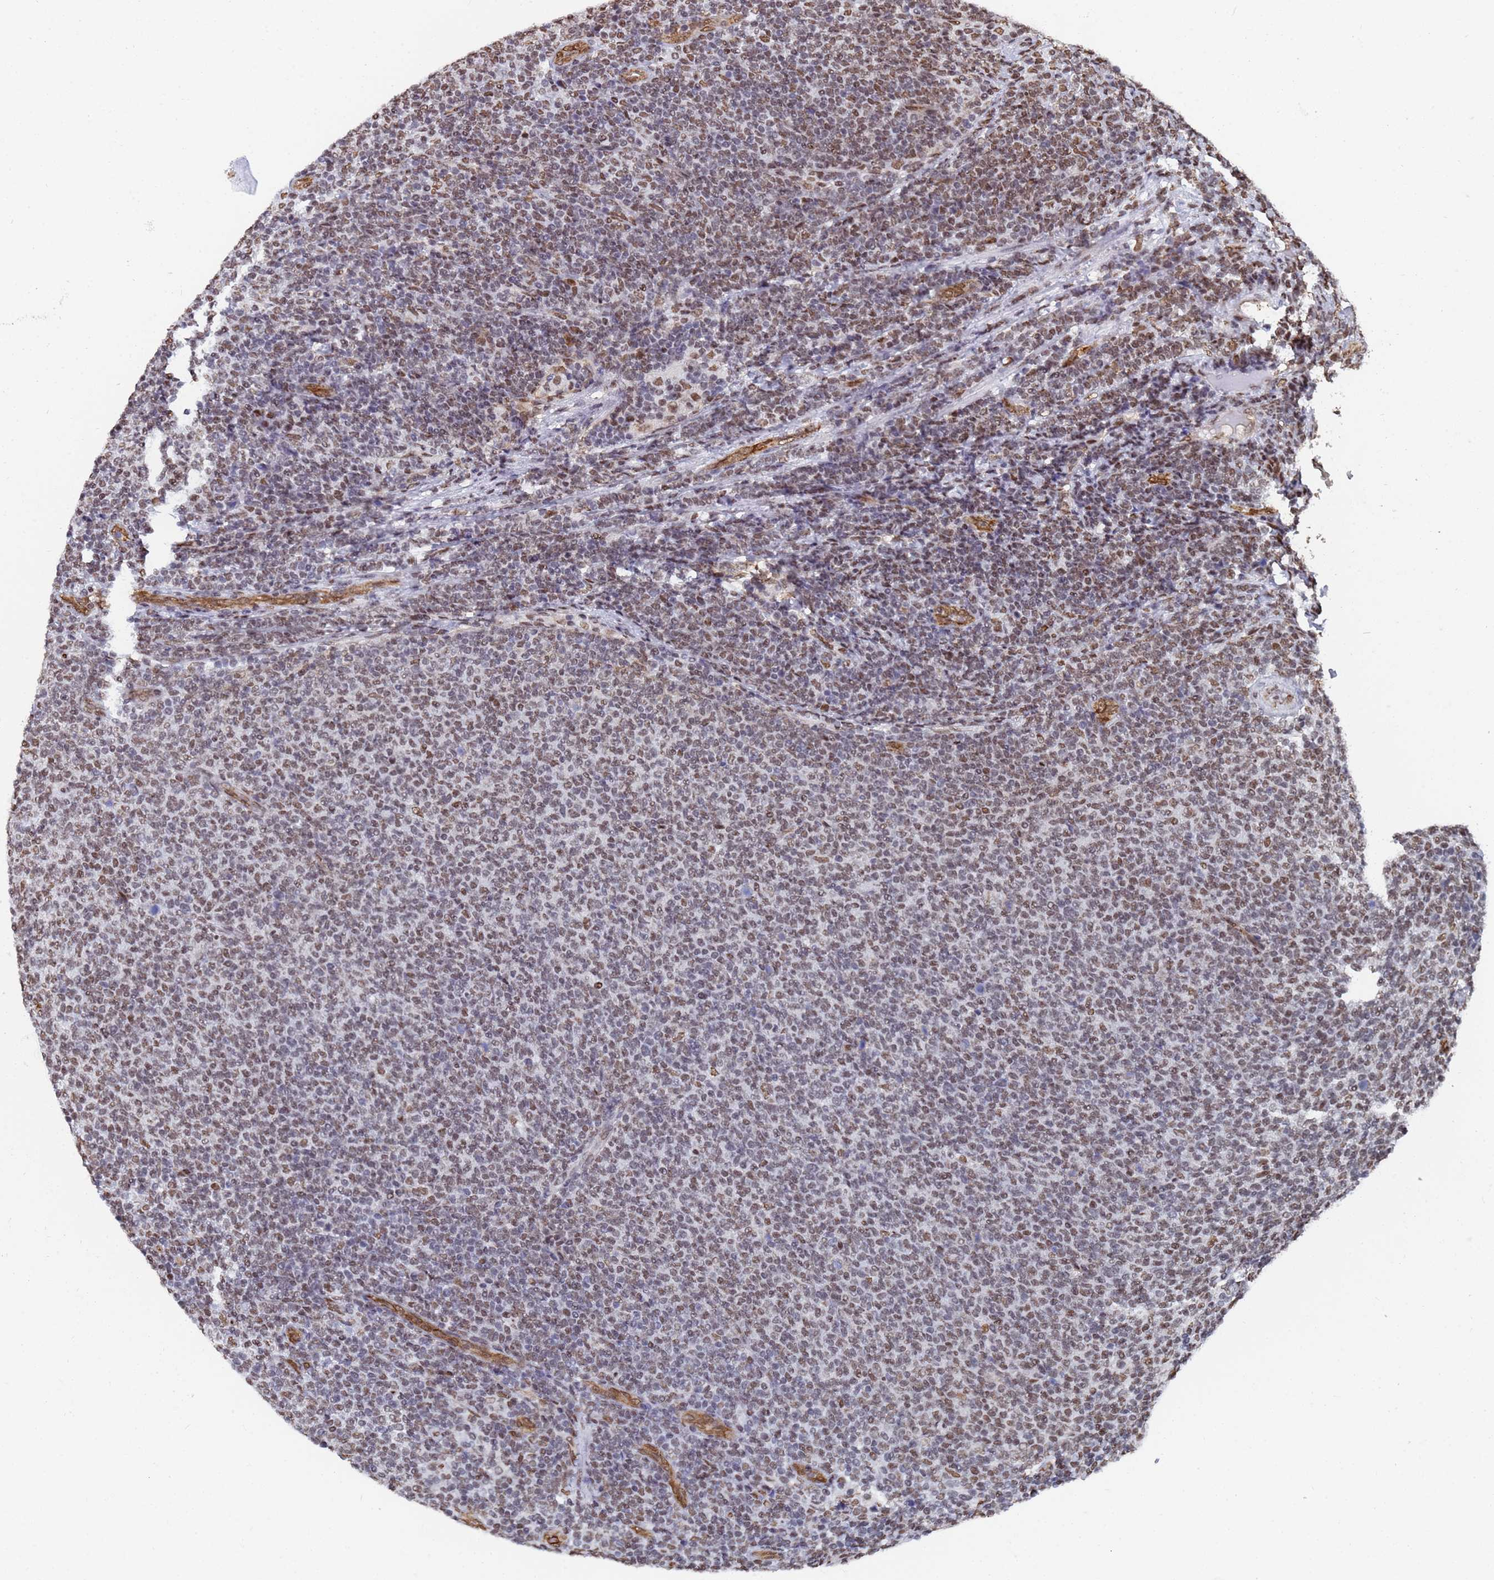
{"staining": {"intensity": "moderate", "quantity": ">75%", "location": "nuclear"}, "tissue": "lymphoma", "cell_type": "Tumor cells", "image_type": "cancer", "snomed": [{"axis": "morphology", "description": "Malignant lymphoma, non-Hodgkin's type, Low grade"}, {"axis": "topography", "description": "Lymph node"}], "caption": "Immunohistochemical staining of human lymphoma displays moderate nuclear protein staining in about >75% of tumor cells.", "gene": "RAVER2", "patient": {"sex": "male", "age": 66}}